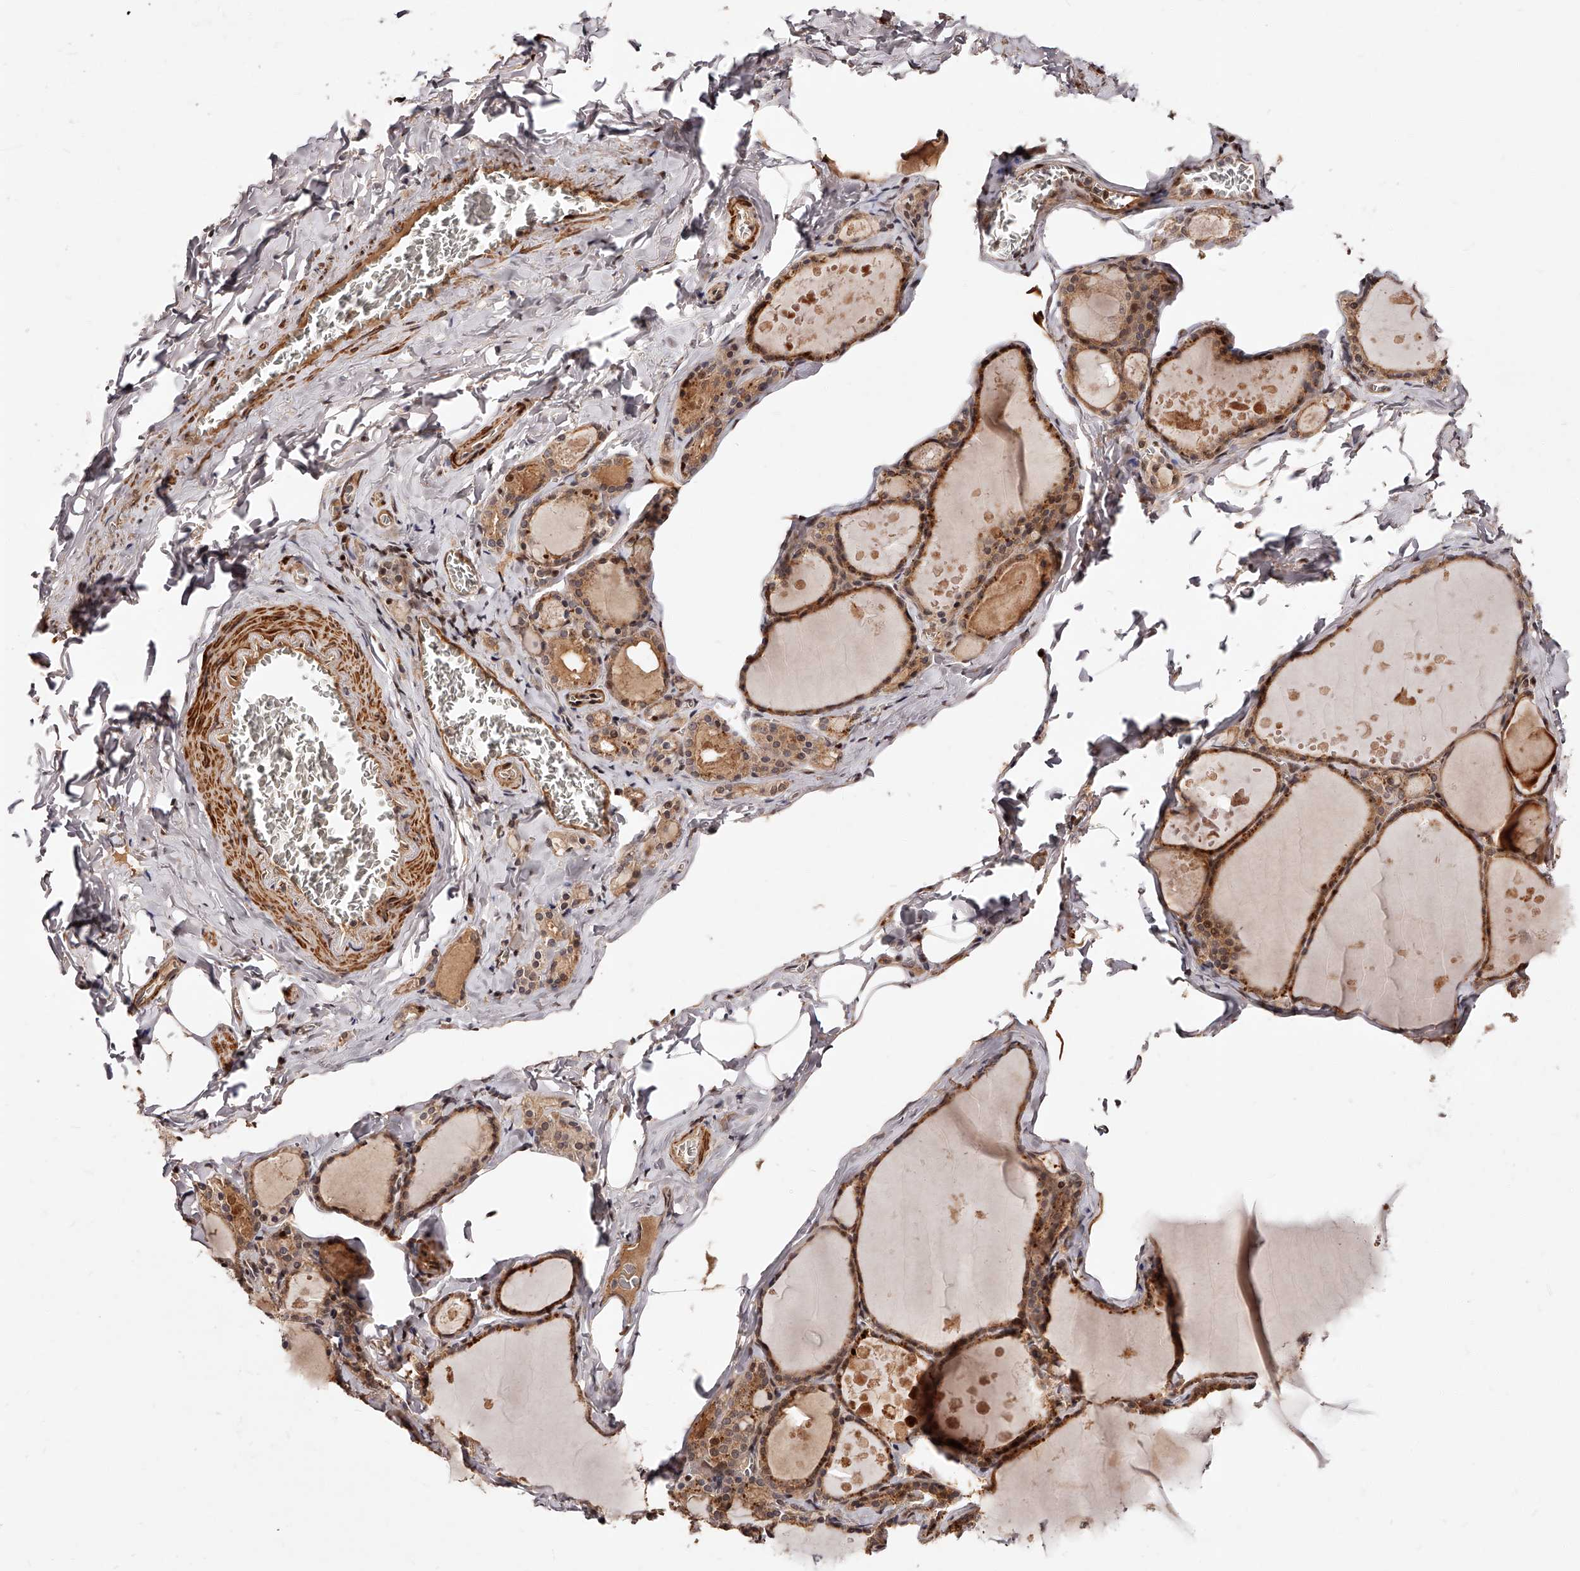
{"staining": {"intensity": "moderate", "quantity": ">75%", "location": "cytoplasmic/membranous,nuclear"}, "tissue": "thyroid gland", "cell_type": "Glandular cells", "image_type": "normal", "snomed": [{"axis": "morphology", "description": "Normal tissue, NOS"}, {"axis": "topography", "description": "Thyroid gland"}], "caption": "IHC staining of normal thyroid gland, which demonstrates medium levels of moderate cytoplasmic/membranous,nuclear positivity in about >75% of glandular cells indicating moderate cytoplasmic/membranous,nuclear protein positivity. The staining was performed using DAB (3,3'-diaminobenzidine) (brown) for protein detection and nuclei were counterstained in hematoxylin (blue).", "gene": "CUL7", "patient": {"sex": "male", "age": 56}}